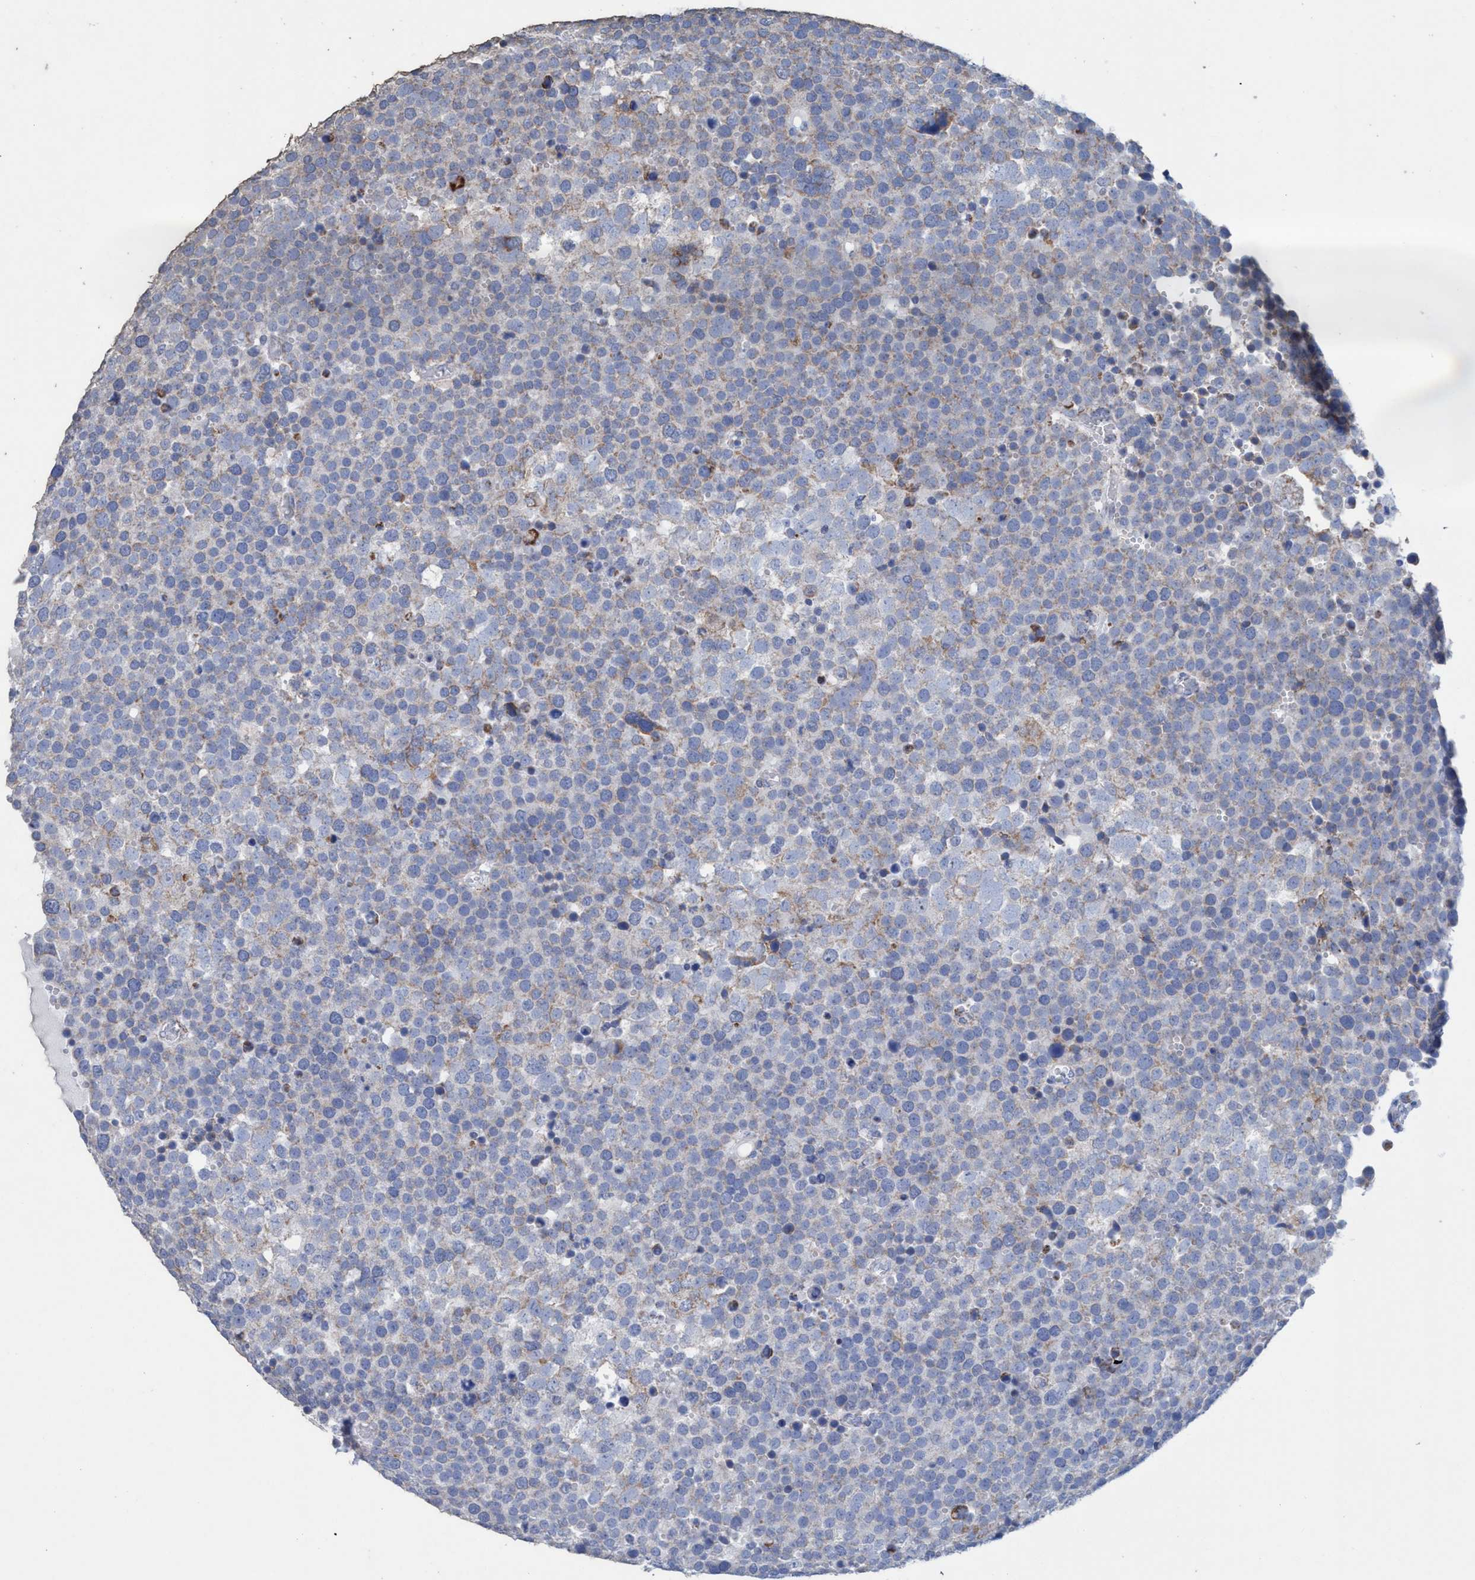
{"staining": {"intensity": "weak", "quantity": "25%-75%", "location": "cytoplasmic/membranous"}, "tissue": "testis cancer", "cell_type": "Tumor cells", "image_type": "cancer", "snomed": [{"axis": "morphology", "description": "Seminoma, NOS"}, {"axis": "topography", "description": "Testis"}], "caption": "IHC staining of testis seminoma, which reveals low levels of weak cytoplasmic/membranous staining in about 25%-75% of tumor cells indicating weak cytoplasmic/membranous protein expression. The staining was performed using DAB (3,3'-diaminobenzidine) (brown) for protein detection and nuclei were counterstained in hematoxylin (blue).", "gene": "RSAD1", "patient": {"sex": "male", "age": 71}}